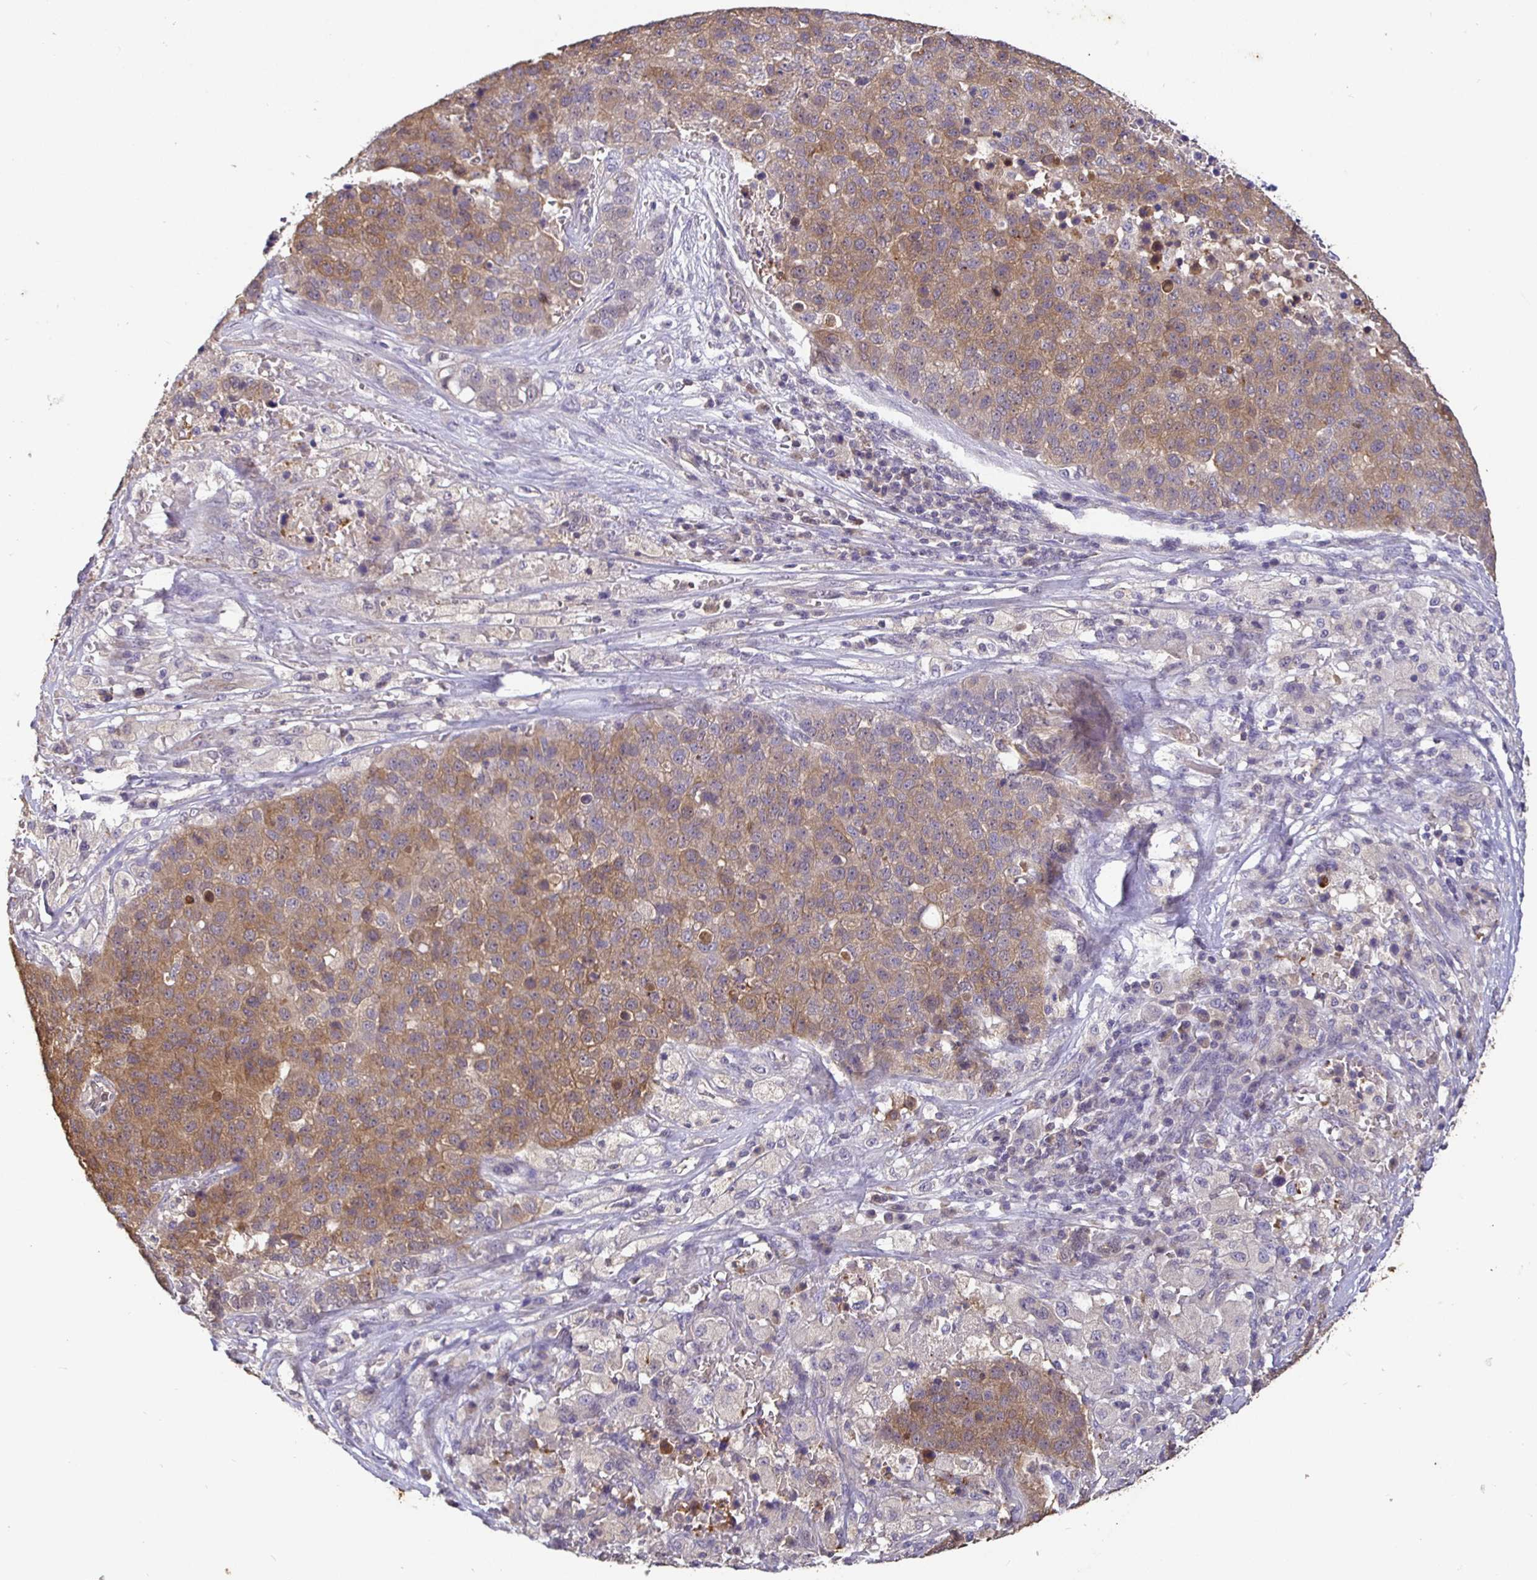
{"staining": {"intensity": "moderate", "quantity": ">75%", "location": "cytoplasmic/membranous"}, "tissue": "pancreatic cancer", "cell_type": "Tumor cells", "image_type": "cancer", "snomed": [{"axis": "morphology", "description": "Adenocarcinoma, NOS"}, {"axis": "topography", "description": "Pancreas"}], "caption": "Pancreatic cancer was stained to show a protein in brown. There is medium levels of moderate cytoplasmic/membranous positivity in approximately >75% of tumor cells. Immunohistochemistry stains the protein in brown and the nuclei are stained blue.", "gene": "SHISA4", "patient": {"sex": "female", "age": 61}}